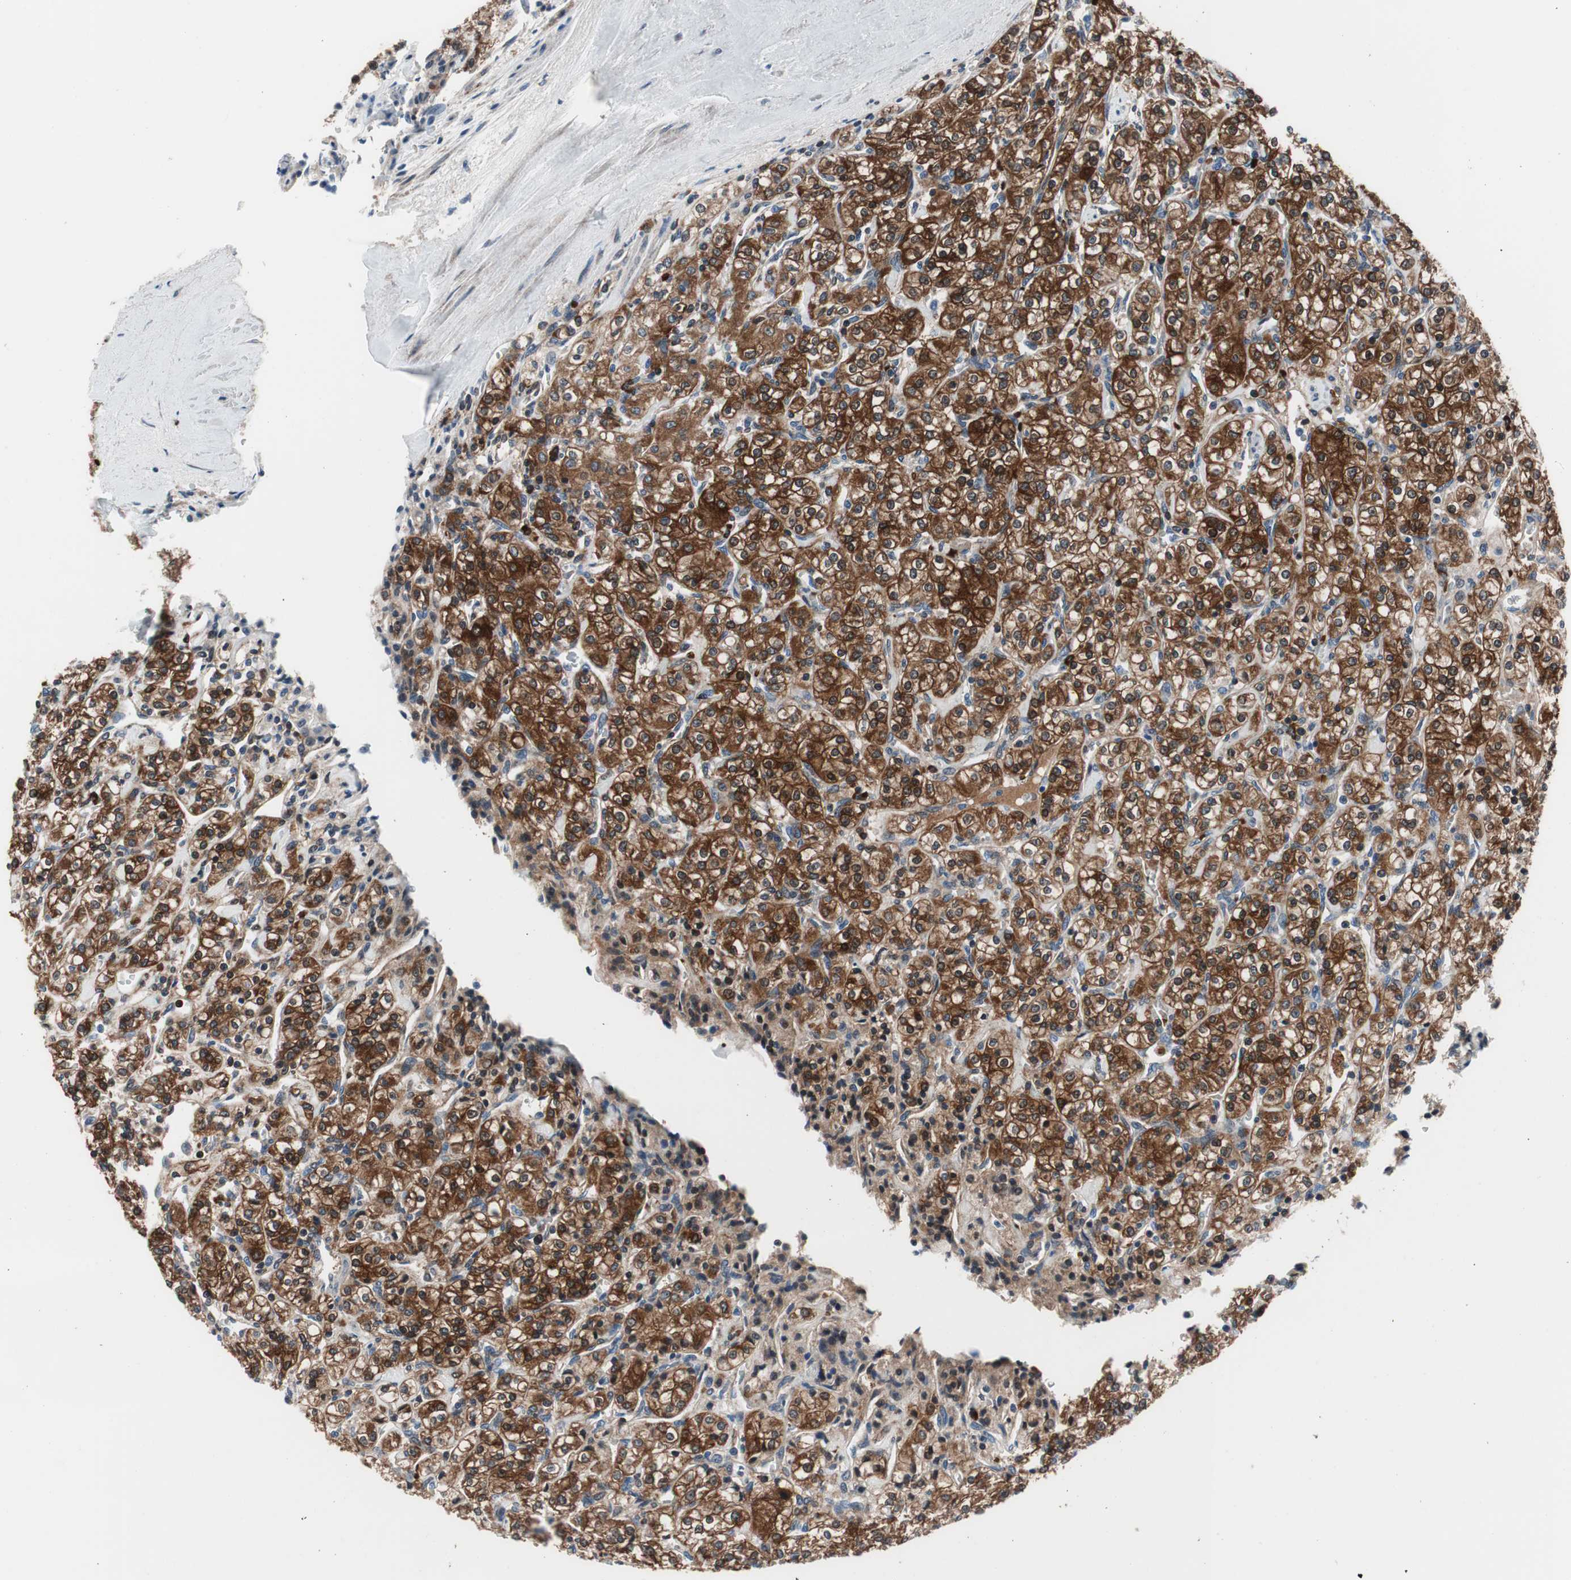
{"staining": {"intensity": "strong", "quantity": ">75%", "location": "cytoplasmic/membranous"}, "tissue": "renal cancer", "cell_type": "Tumor cells", "image_type": "cancer", "snomed": [{"axis": "morphology", "description": "Adenocarcinoma, NOS"}, {"axis": "topography", "description": "Kidney"}], "caption": "Immunohistochemical staining of adenocarcinoma (renal) exhibits strong cytoplasmic/membranous protein staining in approximately >75% of tumor cells.", "gene": "PRDX2", "patient": {"sex": "male", "age": 77}}